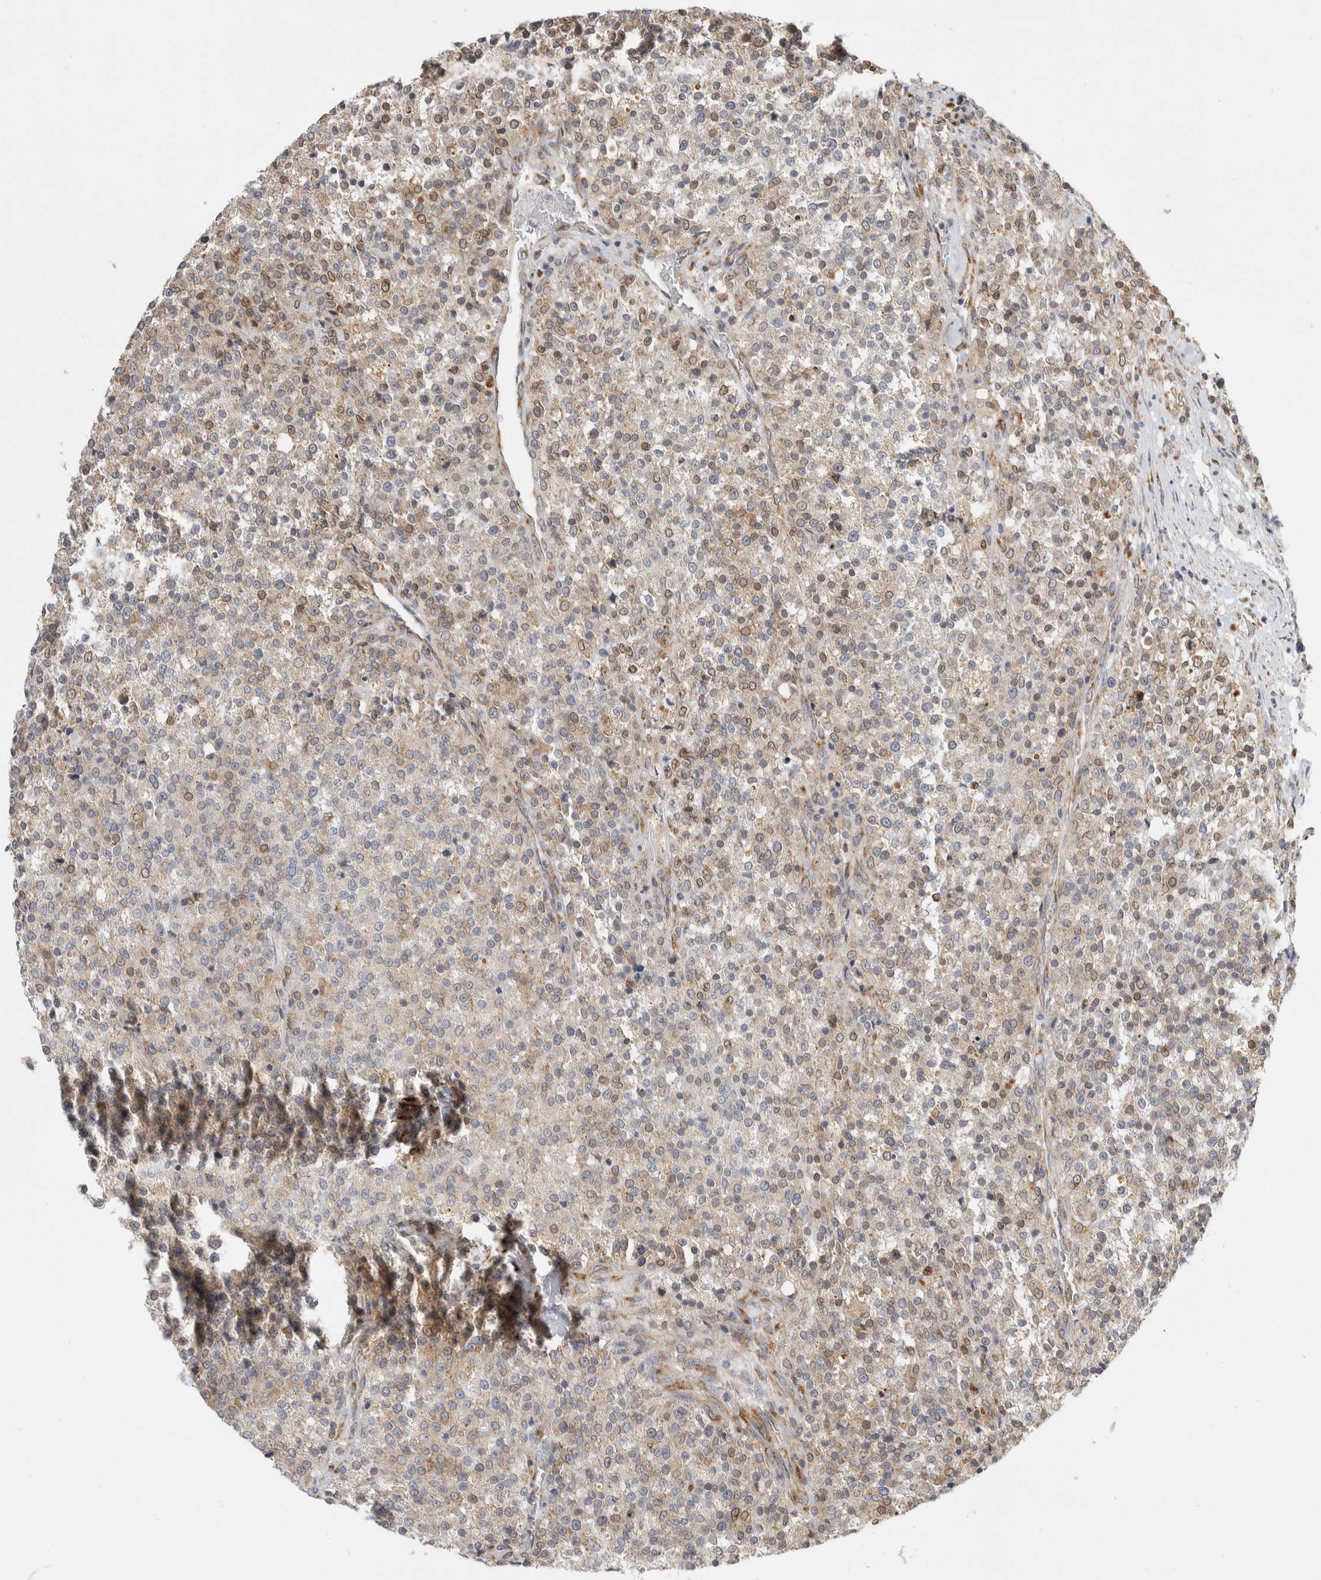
{"staining": {"intensity": "weak", "quantity": "25%-75%", "location": "cytoplasmic/membranous"}, "tissue": "testis cancer", "cell_type": "Tumor cells", "image_type": "cancer", "snomed": [{"axis": "morphology", "description": "Seminoma, NOS"}, {"axis": "topography", "description": "Testis"}], "caption": "Immunohistochemistry (IHC) (DAB) staining of human testis cancer (seminoma) shows weak cytoplasmic/membranous protein positivity in approximately 25%-75% of tumor cells.", "gene": "RPN2", "patient": {"sex": "male", "age": 59}}